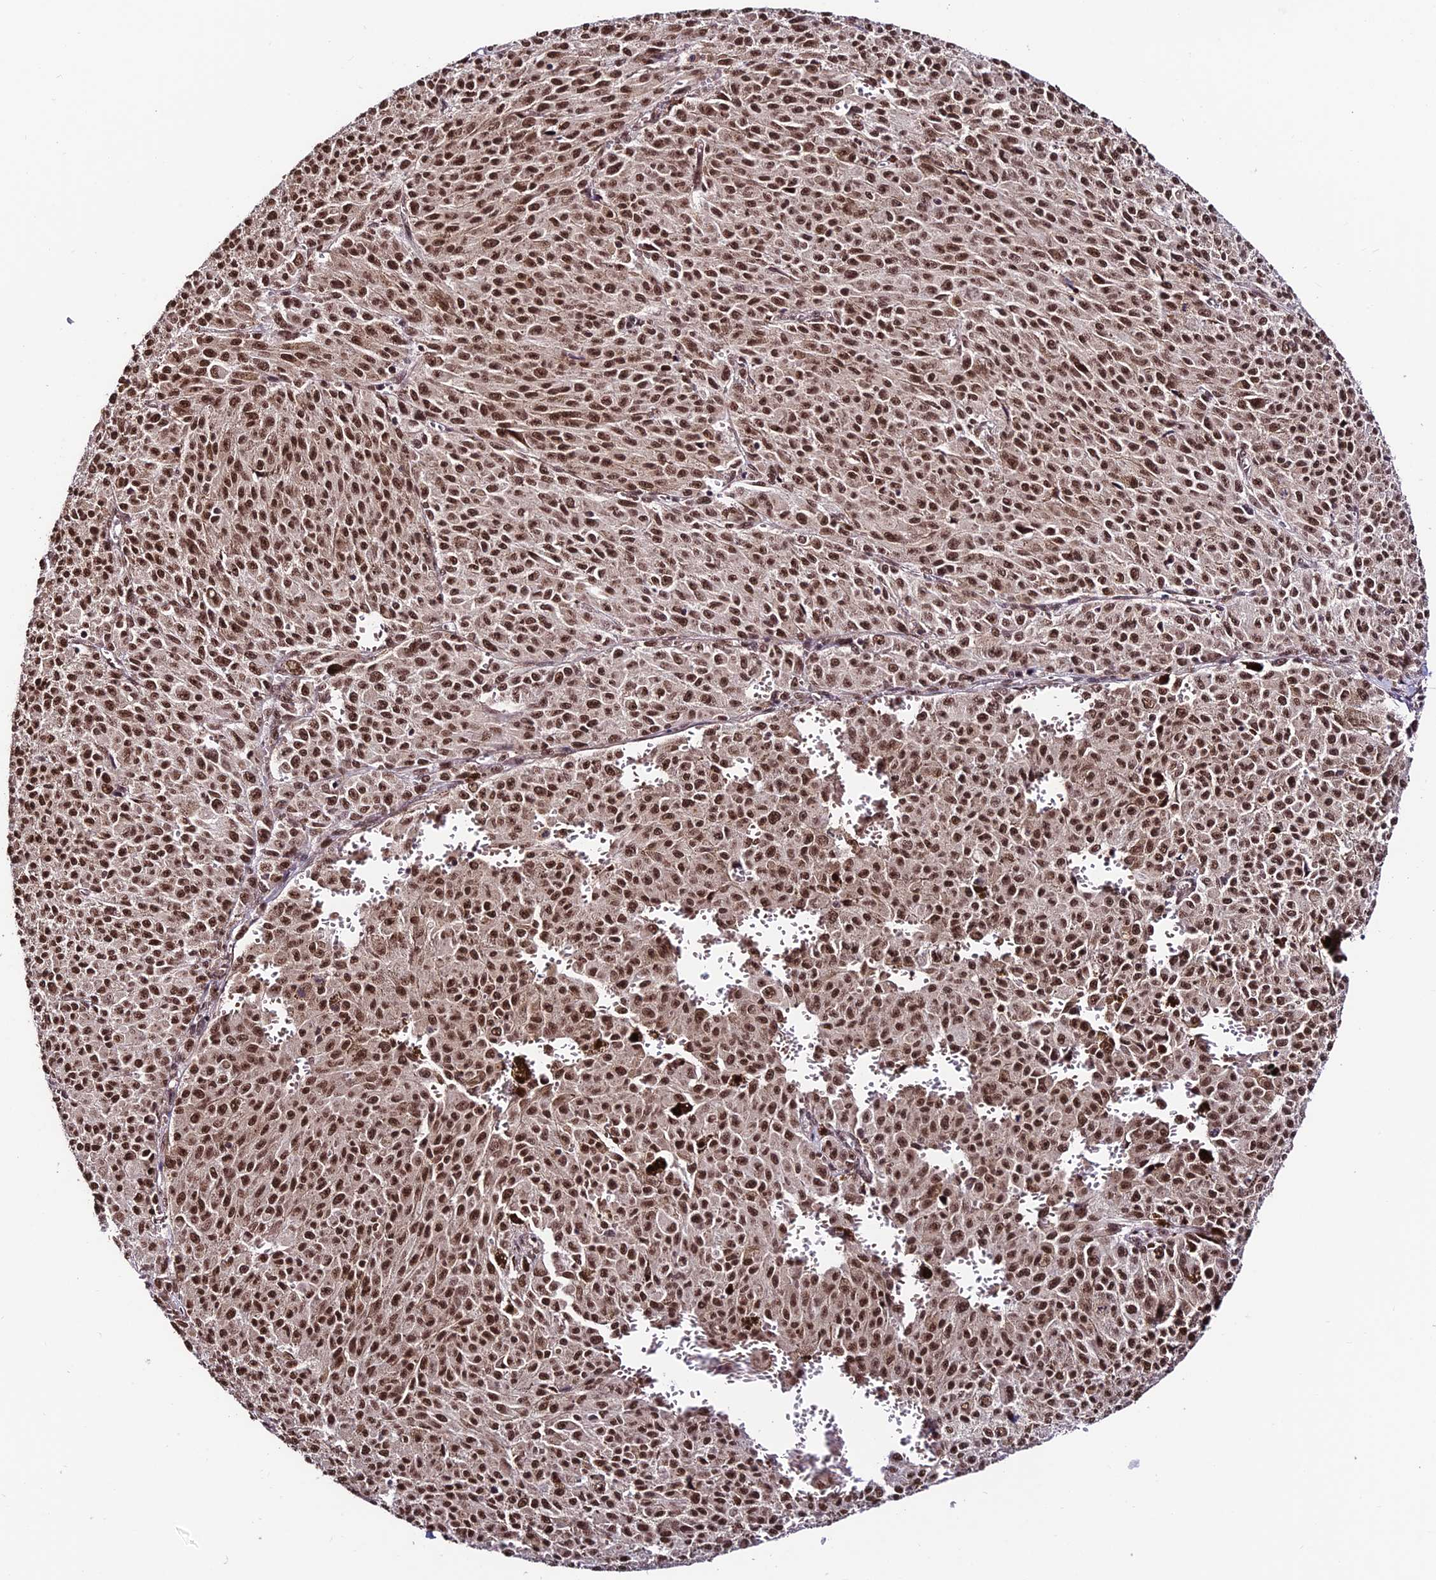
{"staining": {"intensity": "strong", "quantity": ">75%", "location": "cytoplasmic/membranous,nuclear"}, "tissue": "melanoma", "cell_type": "Tumor cells", "image_type": "cancer", "snomed": [{"axis": "morphology", "description": "Malignant melanoma, NOS"}, {"axis": "topography", "description": "Skin"}], "caption": "This is a histology image of immunohistochemistry staining of malignant melanoma, which shows strong positivity in the cytoplasmic/membranous and nuclear of tumor cells.", "gene": "RBM42", "patient": {"sex": "female", "age": 52}}